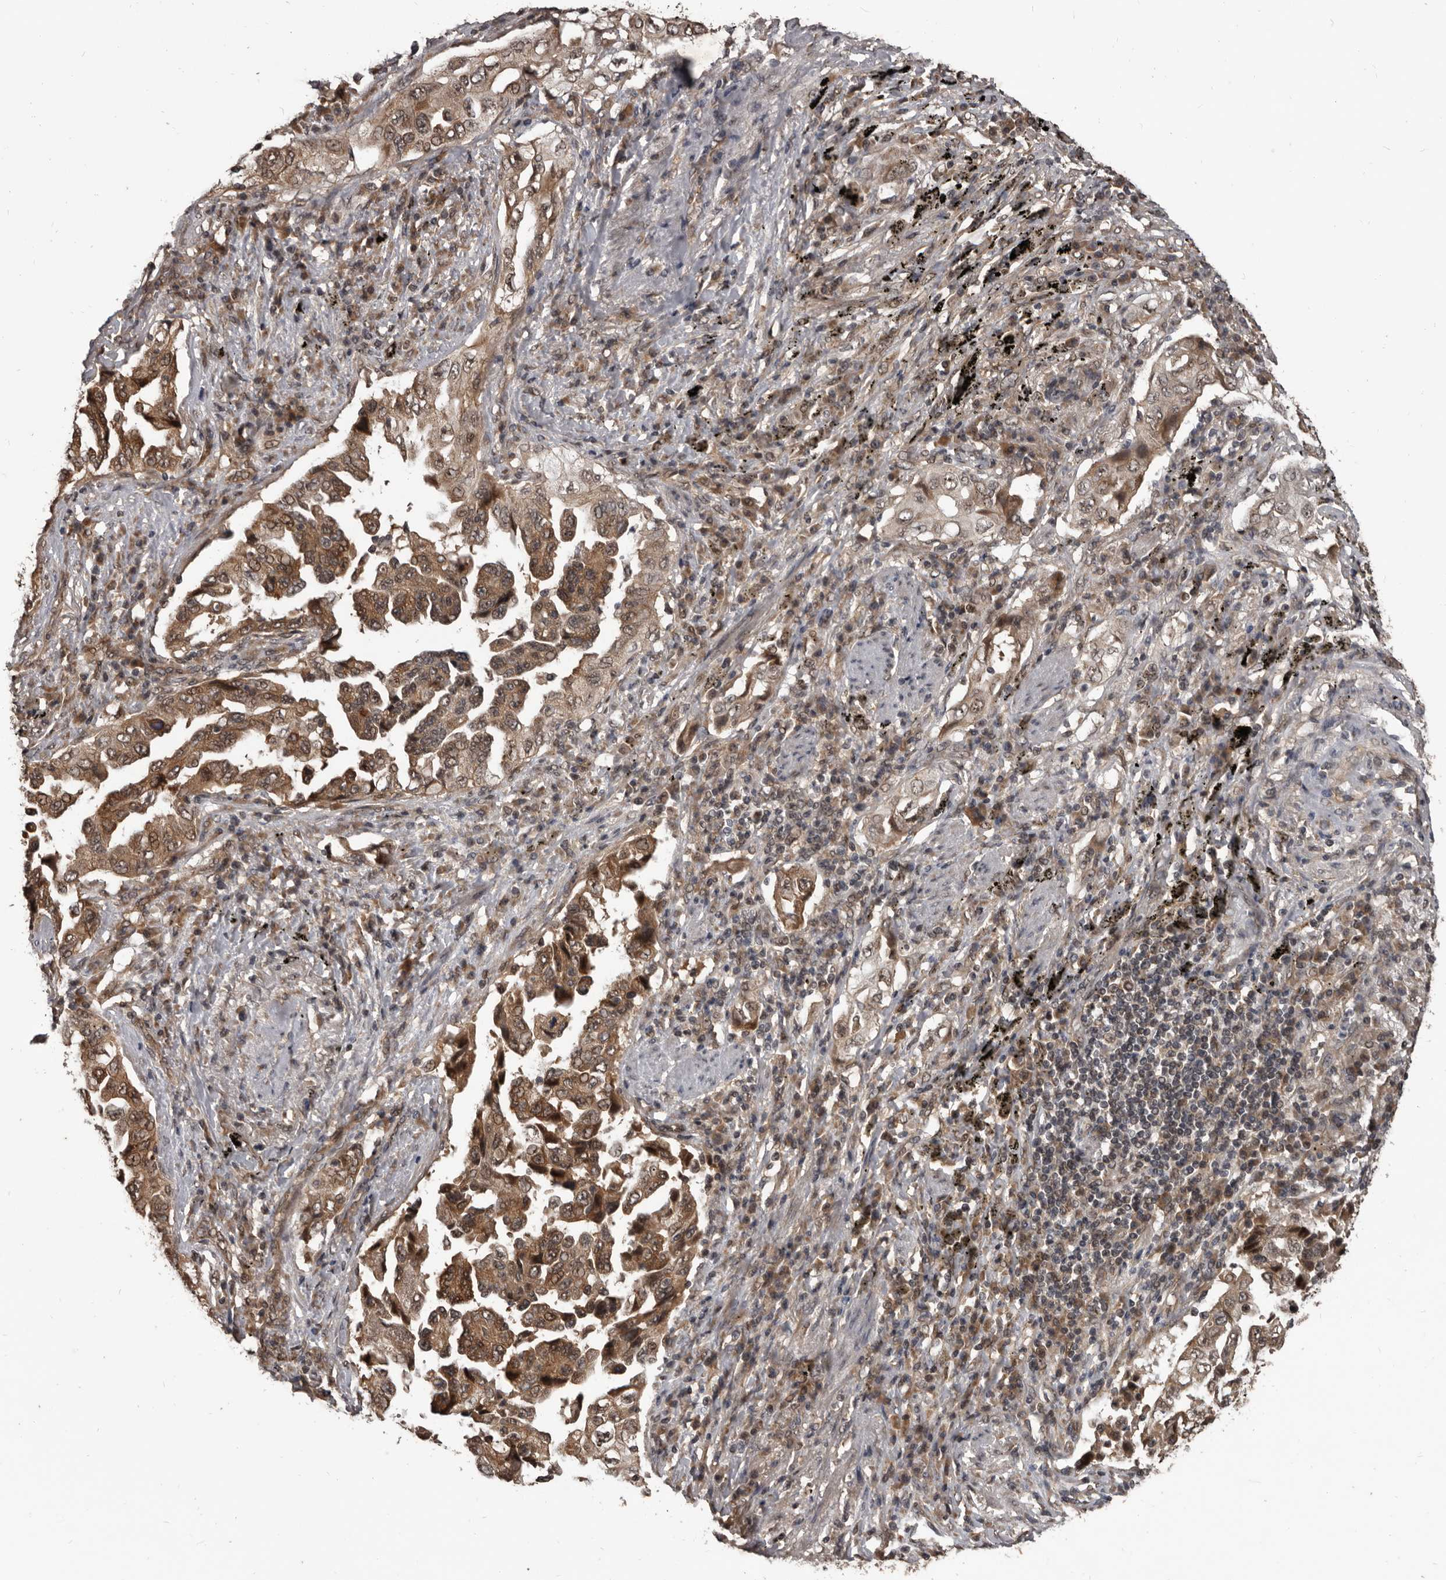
{"staining": {"intensity": "moderate", "quantity": ">75%", "location": "cytoplasmic/membranous,nuclear"}, "tissue": "lung cancer", "cell_type": "Tumor cells", "image_type": "cancer", "snomed": [{"axis": "morphology", "description": "Adenocarcinoma, NOS"}, {"axis": "topography", "description": "Lung"}], "caption": "Human lung cancer (adenocarcinoma) stained with a brown dye demonstrates moderate cytoplasmic/membranous and nuclear positive staining in approximately >75% of tumor cells.", "gene": "AHR", "patient": {"sex": "female", "age": 51}}